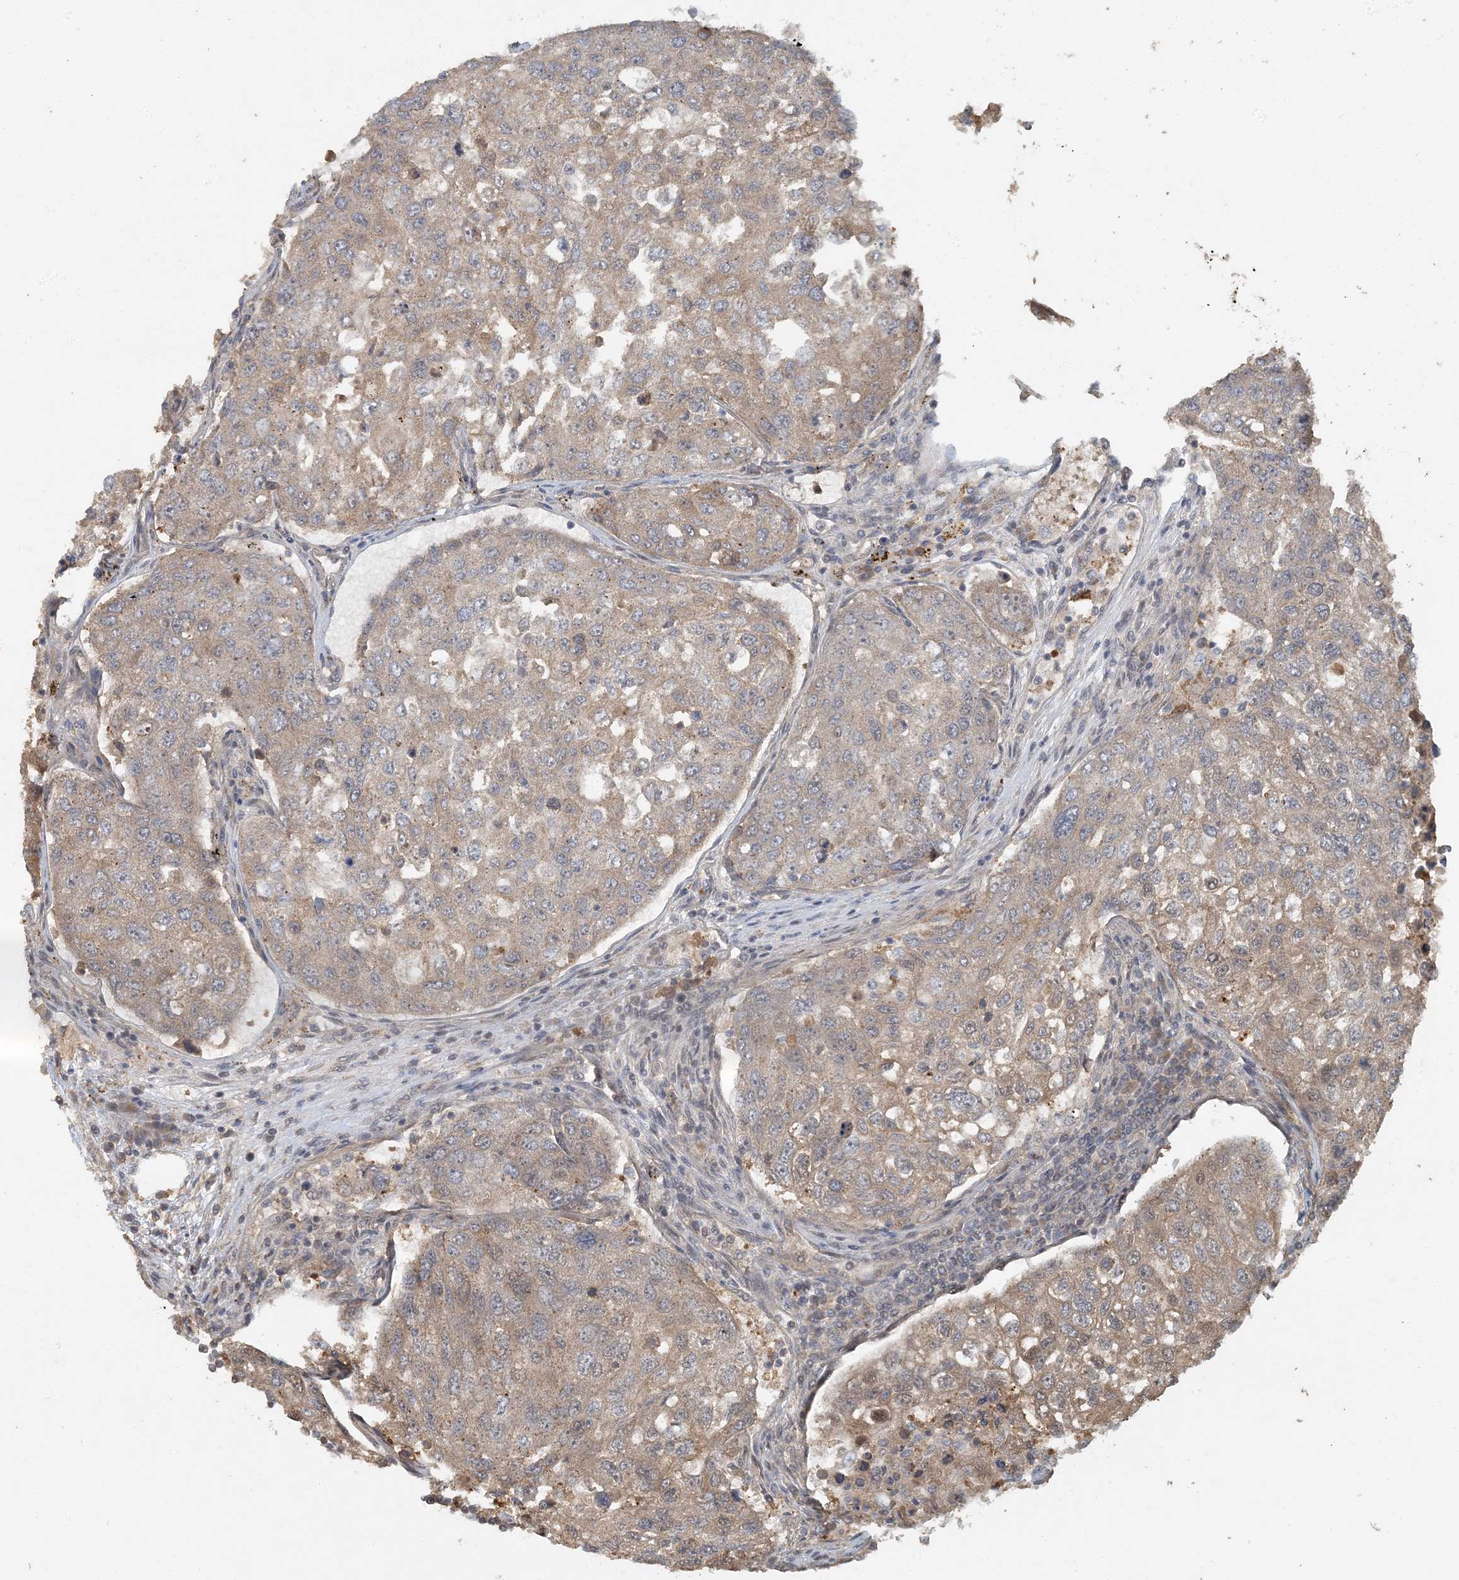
{"staining": {"intensity": "weak", "quantity": ">75%", "location": "cytoplasmic/membranous"}, "tissue": "urothelial cancer", "cell_type": "Tumor cells", "image_type": "cancer", "snomed": [{"axis": "morphology", "description": "Urothelial carcinoma, High grade"}, {"axis": "topography", "description": "Lymph node"}, {"axis": "topography", "description": "Urinary bladder"}], "caption": "There is low levels of weak cytoplasmic/membranous positivity in tumor cells of urothelial carcinoma (high-grade), as demonstrated by immunohistochemical staining (brown color).", "gene": "AK9", "patient": {"sex": "male", "age": 51}}